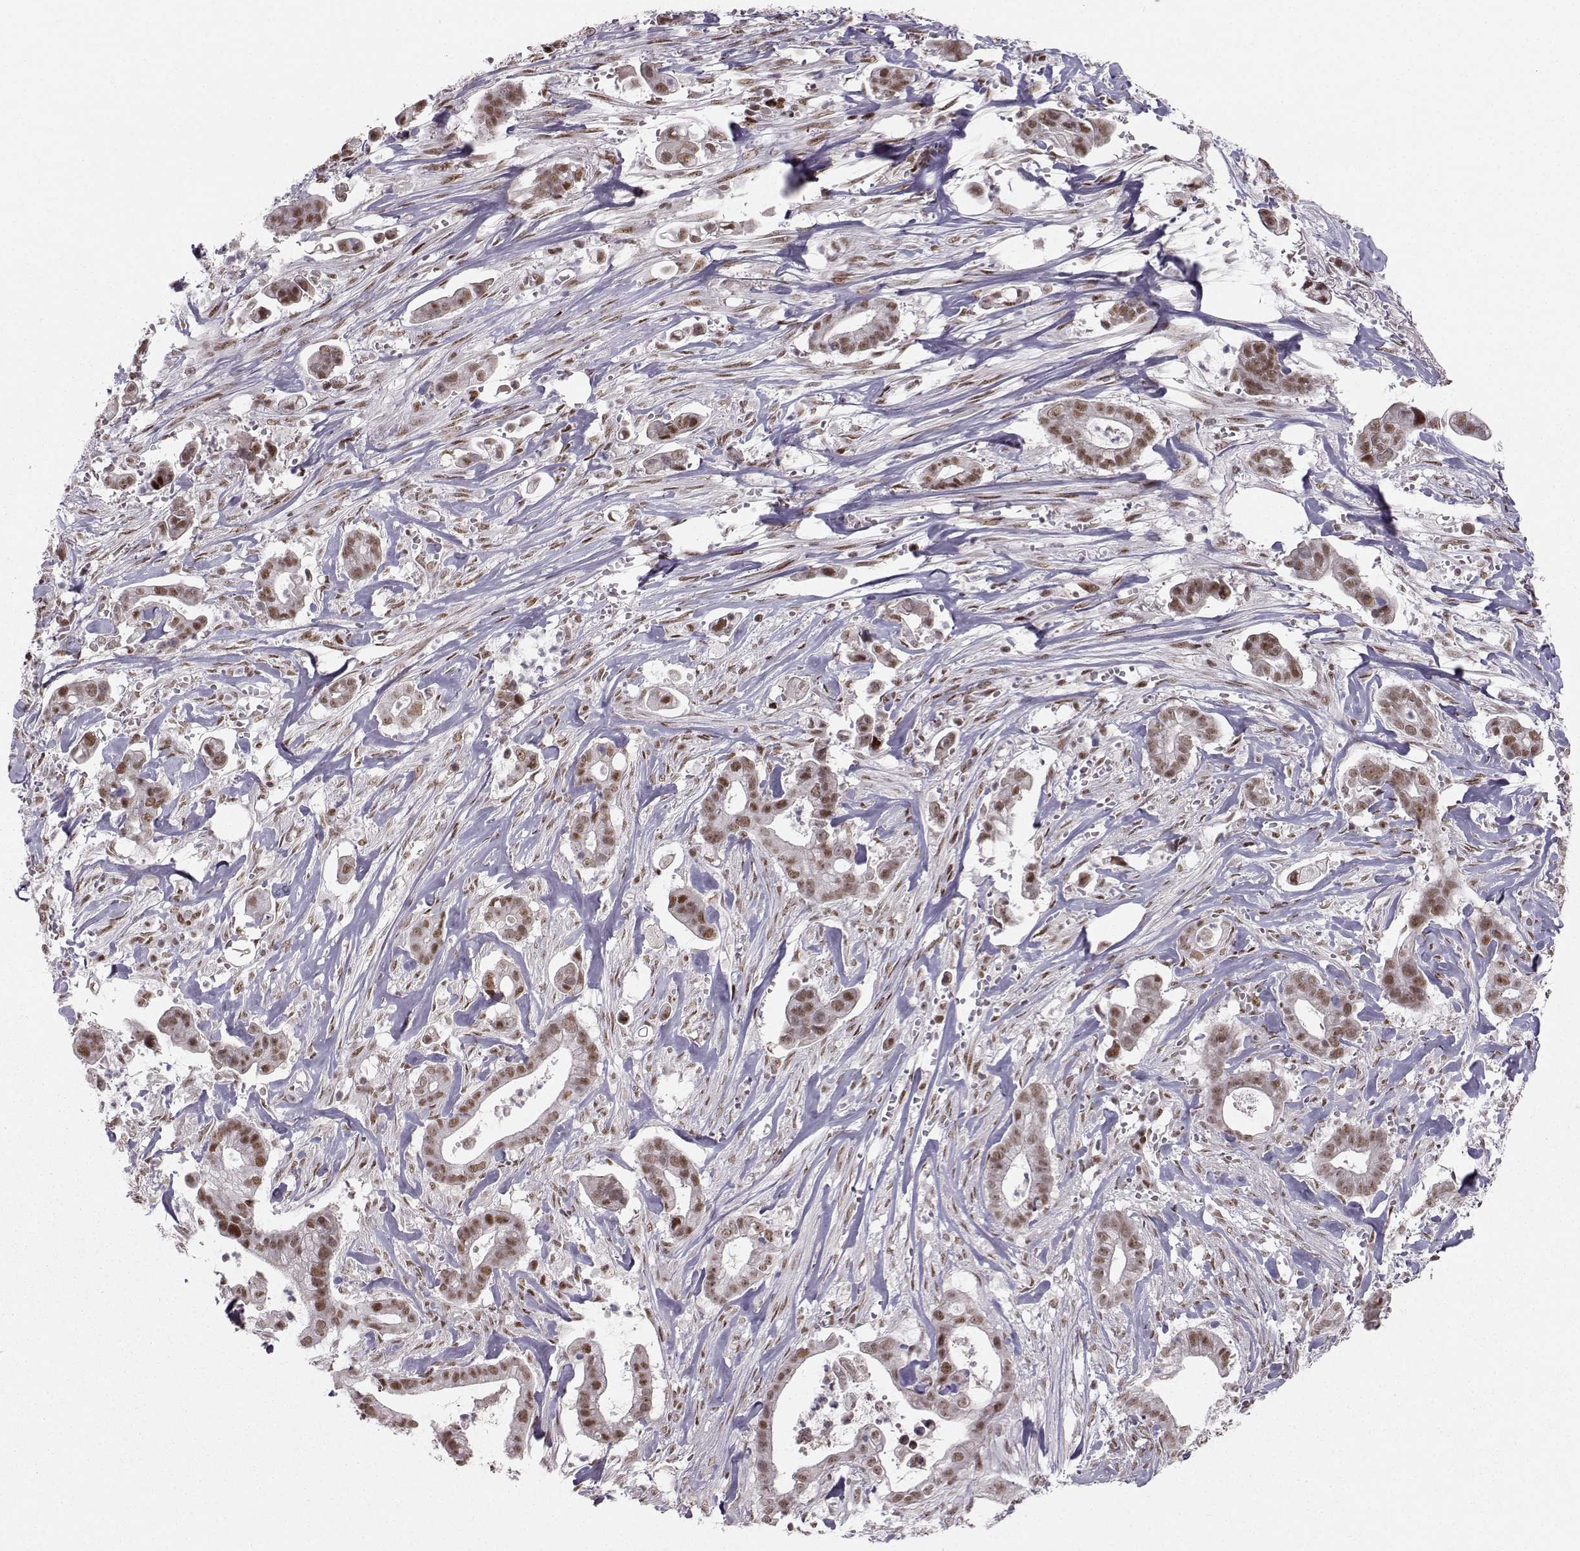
{"staining": {"intensity": "moderate", "quantity": "25%-75%", "location": "nuclear"}, "tissue": "pancreatic cancer", "cell_type": "Tumor cells", "image_type": "cancer", "snomed": [{"axis": "morphology", "description": "Adenocarcinoma, NOS"}, {"axis": "topography", "description": "Pancreas"}], "caption": "Protein expression analysis of pancreatic cancer shows moderate nuclear expression in approximately 25%-75% of tumor cells. (DAB IHC with brightfield microscopy, high magnification).", "gene": "SNAPC2", "patient": {"sex": "male", "age": 61}}